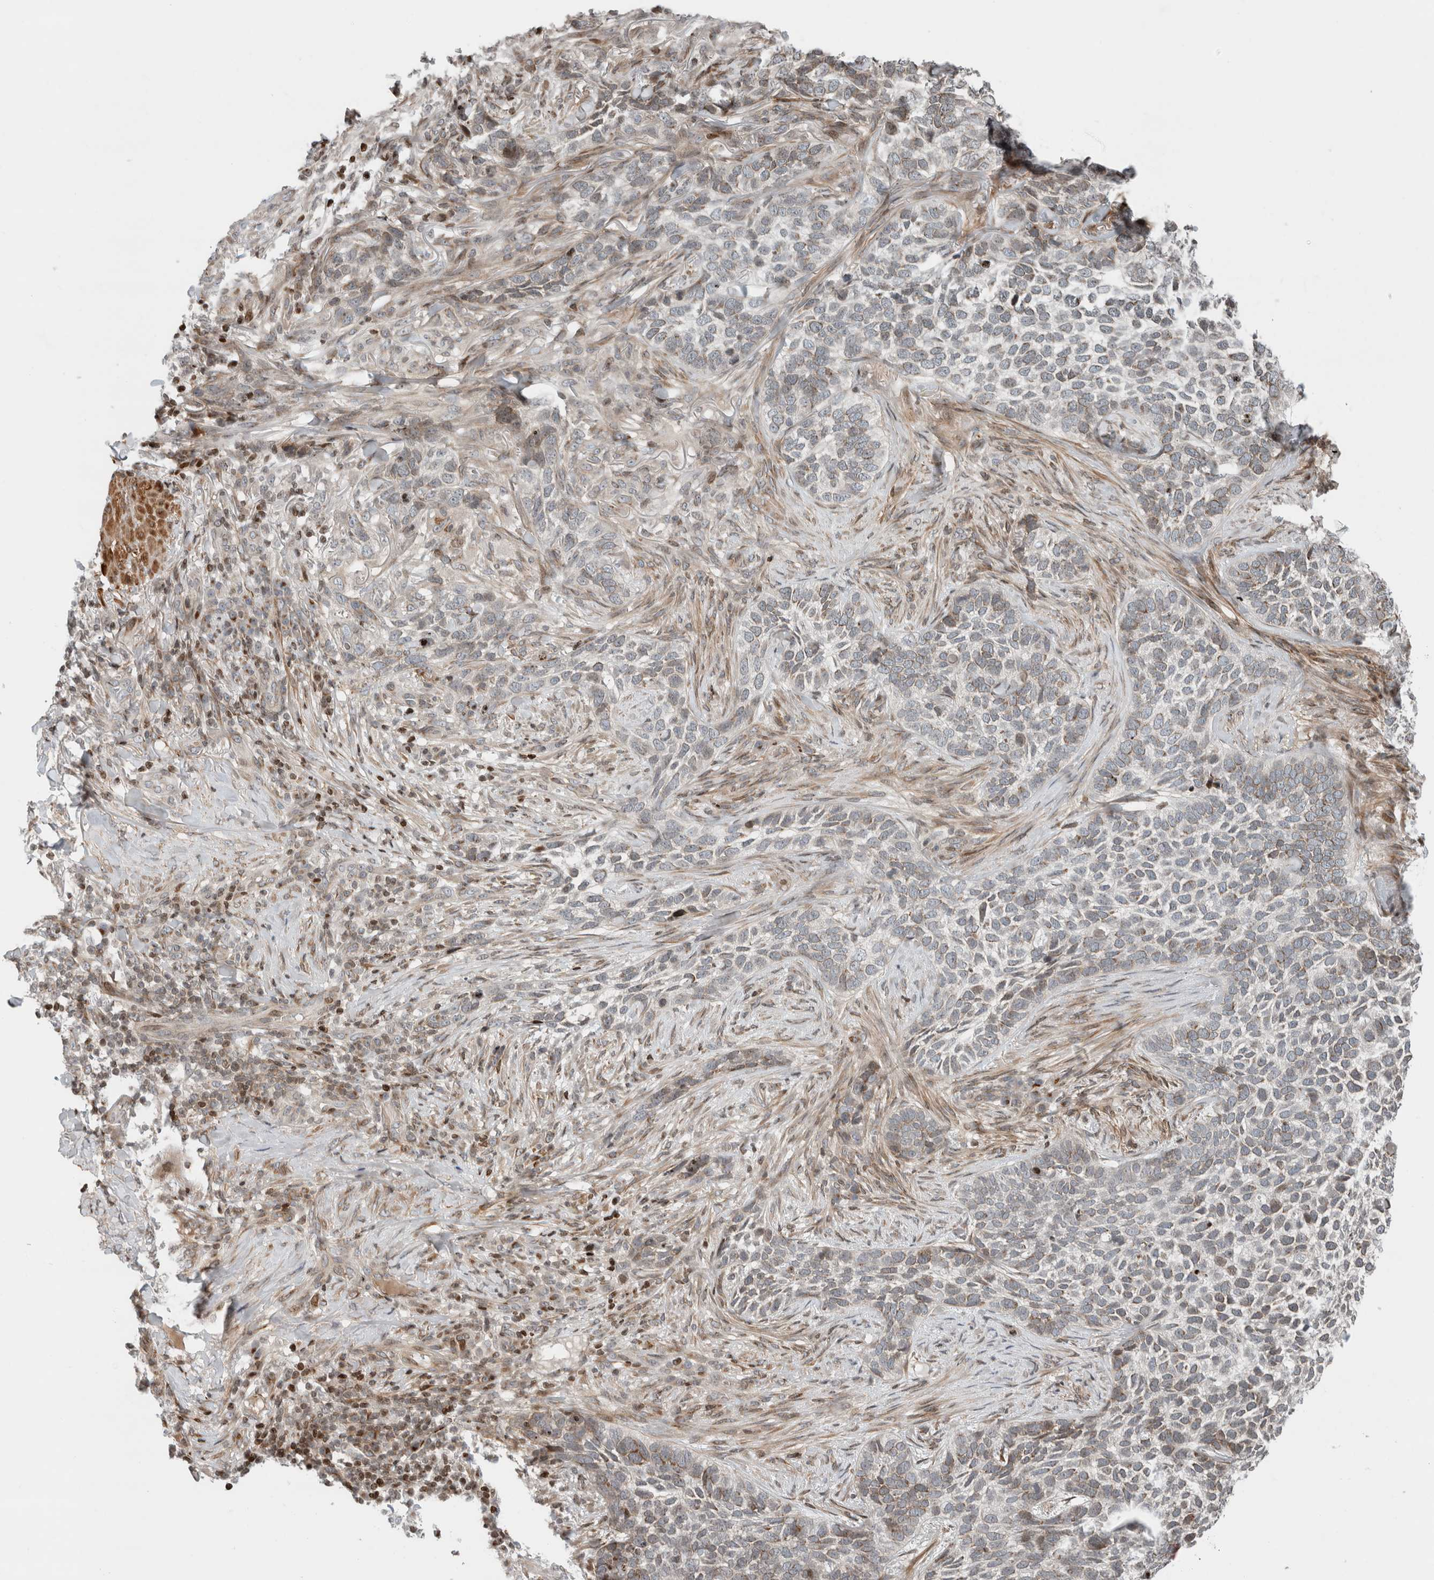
{"staining": {"intensity": "moderate", "quantity": "<25%", "location": "cytoplasmic/membranous"}, "tissue": "skin cancer", "cell_type": "Tumor cells", "image_type": "cancer", "snomed": [{"axis": "morphology", "description": "Basal cell carcinoma"}, {"axis": "topography", "description": "Skin"}], "caption": "Protein expression analysis of human skin cancer reveals moderate cytoplasmic/membranous expression in approximately <25% of tumor cells.", "gene": "GINS4", "patient": {"sex": "female", "age": 64}}